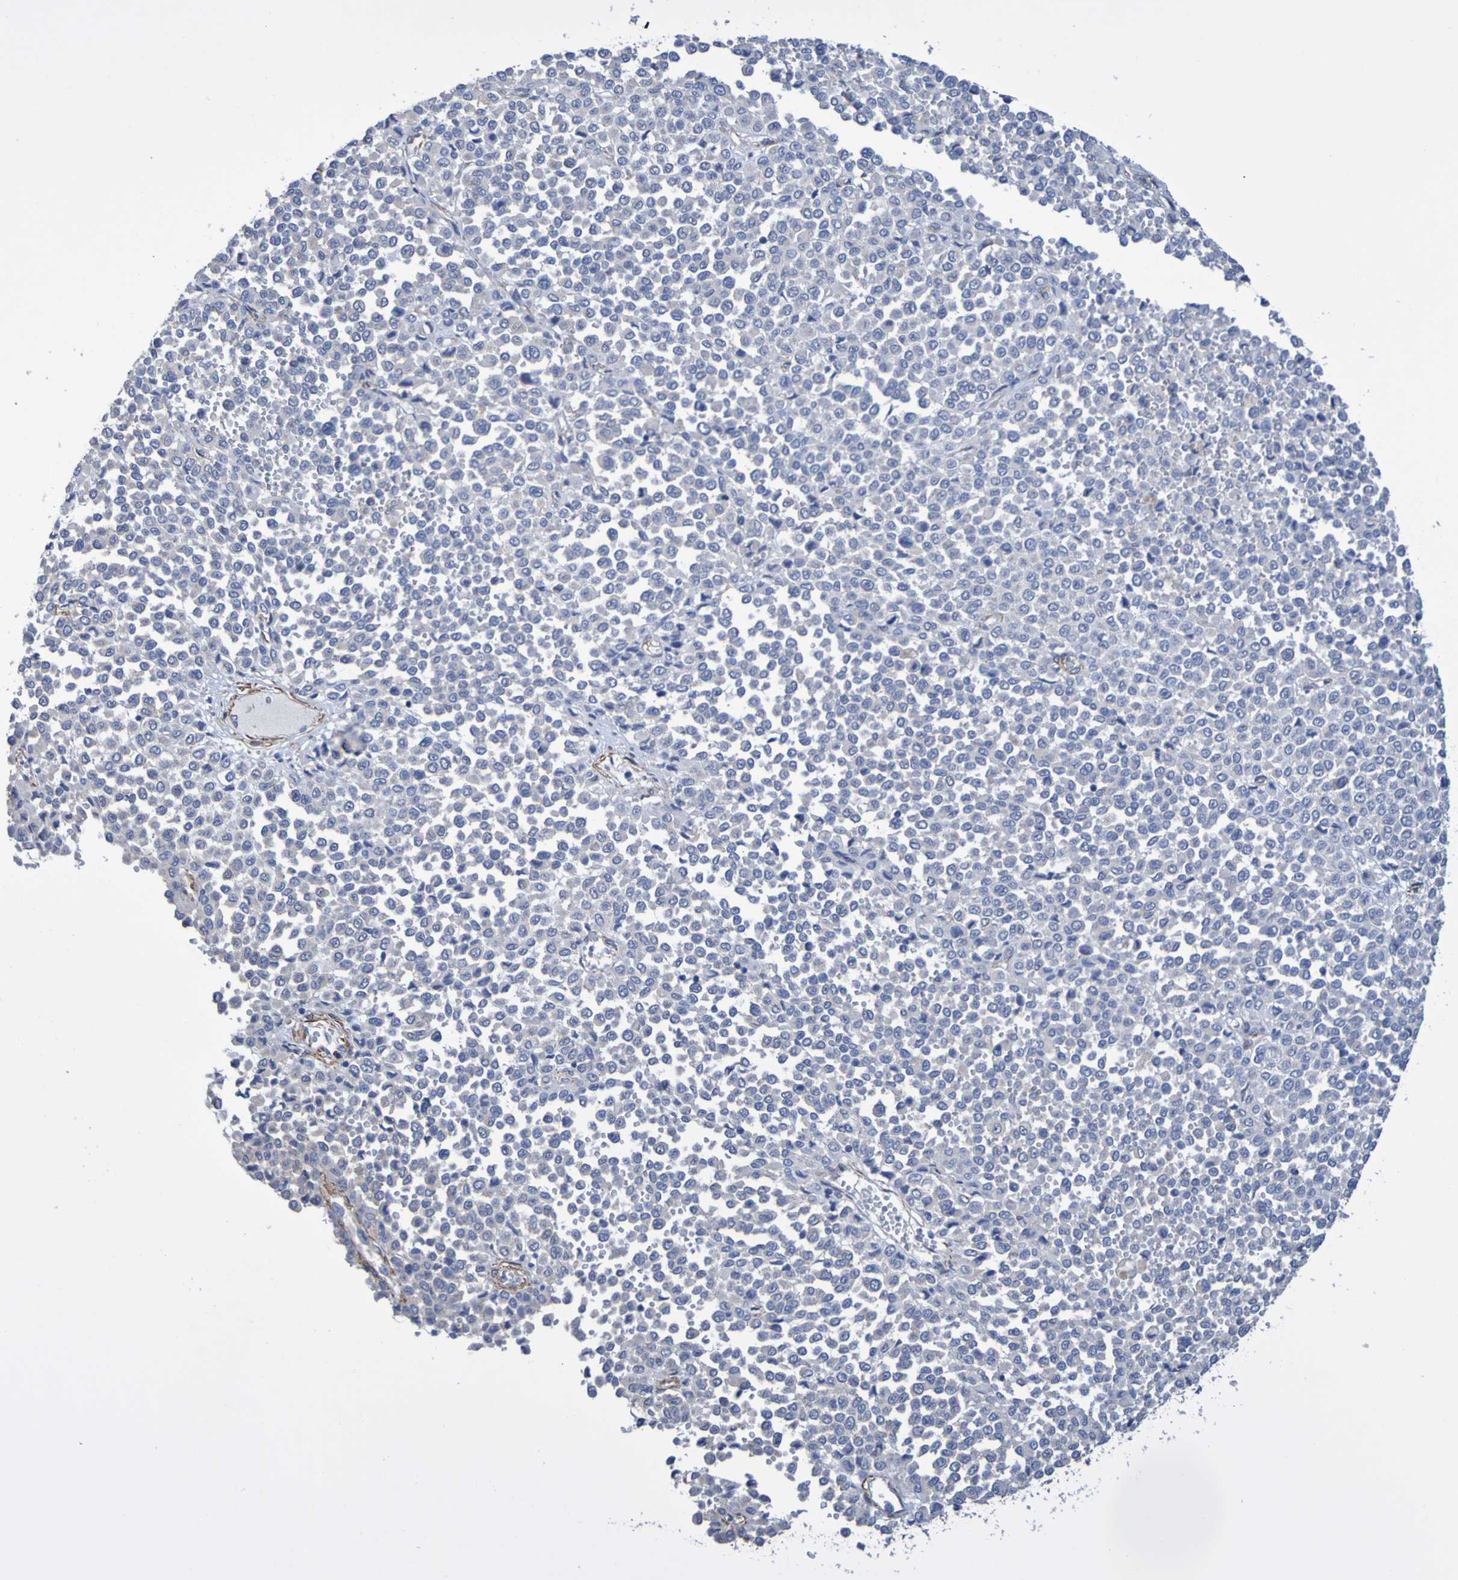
{"staining": {"intensity": "negative", "quantity": "none", "location": "none"}, "tissue": "melanoma", "cell_type": "Tumor cells", "image_type": "cancer", "snomed": [{"axis": "morphology", "description": "Malignant melanoma, Metastatic site"}, {"axis": "topography", "description": "Pancreas"}], "caption": "Immunohistochemical staining of melanoma displays no significant positivity in tumor cells.", "gene": "SRPRB", "patient": {"sex": "female", "age": 30}}